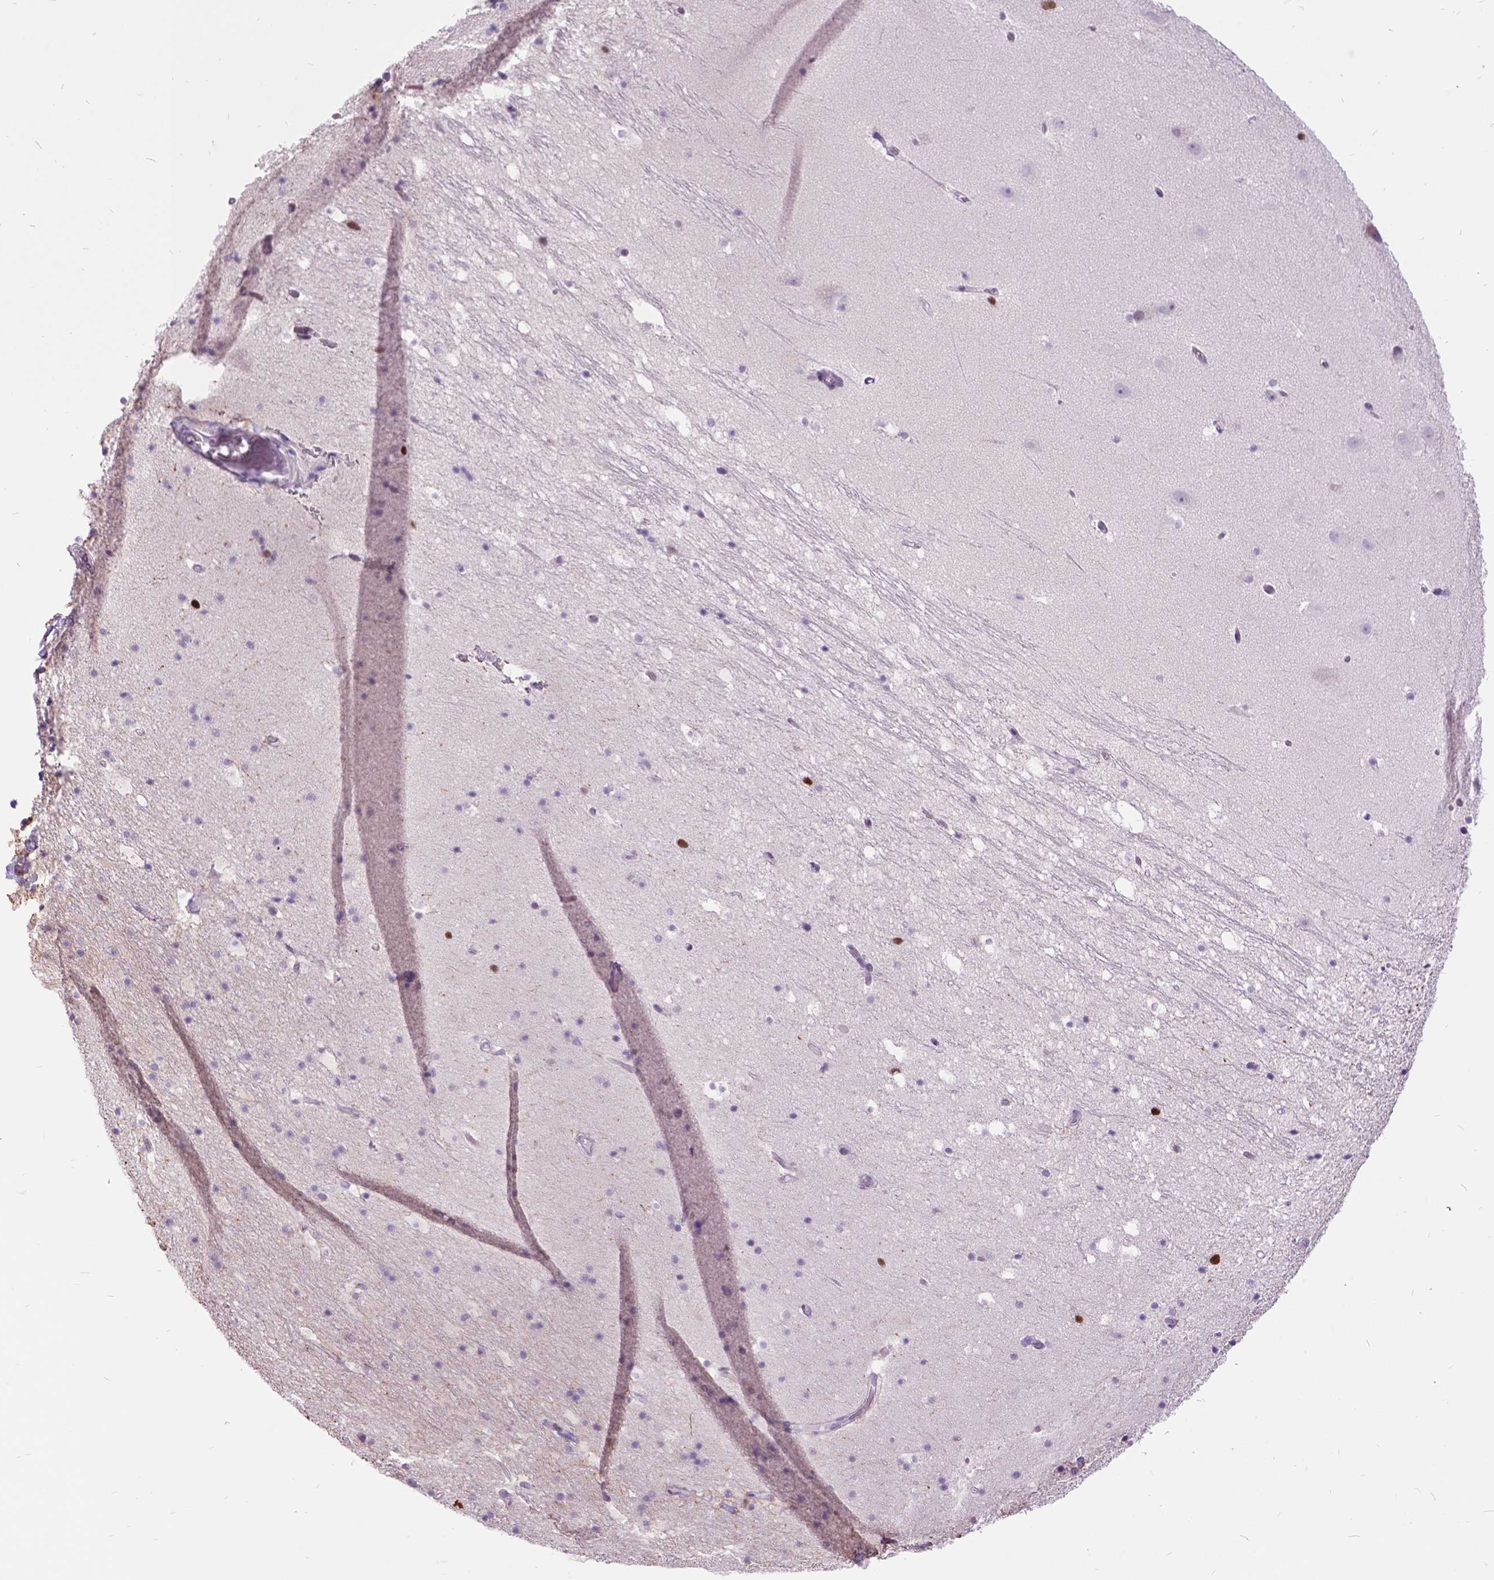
{"staining": {"intensity": "negative", "quantity": "none", "location": "none"}, "tissue": "hippocampus", "cell_type": "Glial cells", "image_type": "normal", "snomed": [{"axis": "morphology", "description": "Normal tissue, NOS"}, {"axis": "topography", "description": "Hippocampus"}], "caption": "Immunohistochemistry of normal hippocampus displays no positivity in glial cells.", "gene": "DPF3", "patient": {"sex": "male", "age": 26}}